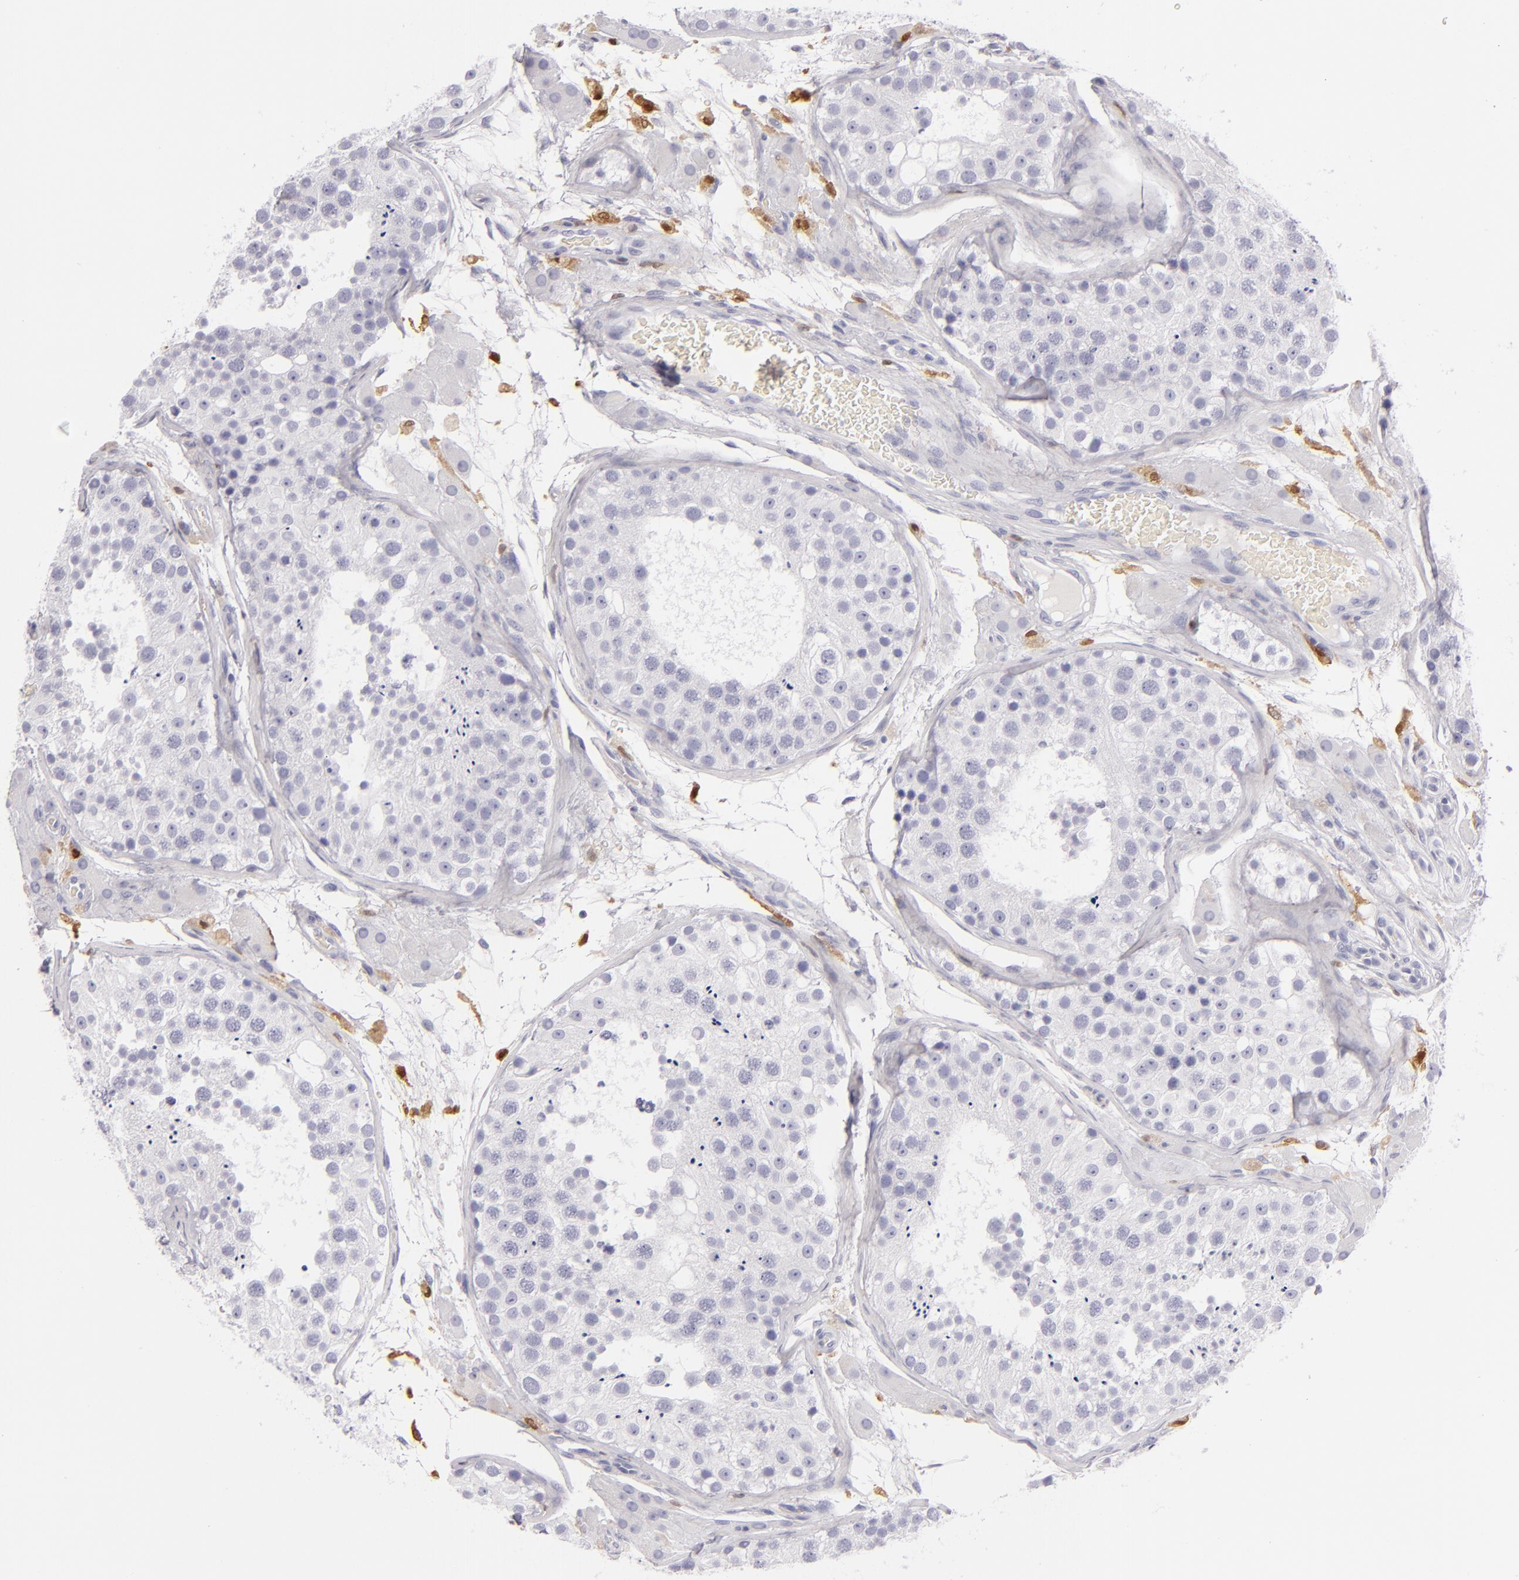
{"staining": {"intensity": "negative", "quantity": "none", "location": "none"}, "tissue": "testis", "cell_type": "Cells in seminiferous ducts", "image_type": "normal", "snomed": [{"axis": "morphology", "description": "Normal tissue, NOS"}, {"axis": "topography", "description": "Testis"}], "caption": "Cells in seminiferous ducts show no significant staining in unremarkable testis. (Immunohistochemistry (ihc), brightfield microscopy, high magnification).", "gene": "F13A1", "patient": {"sex": "male", "age": 26}}